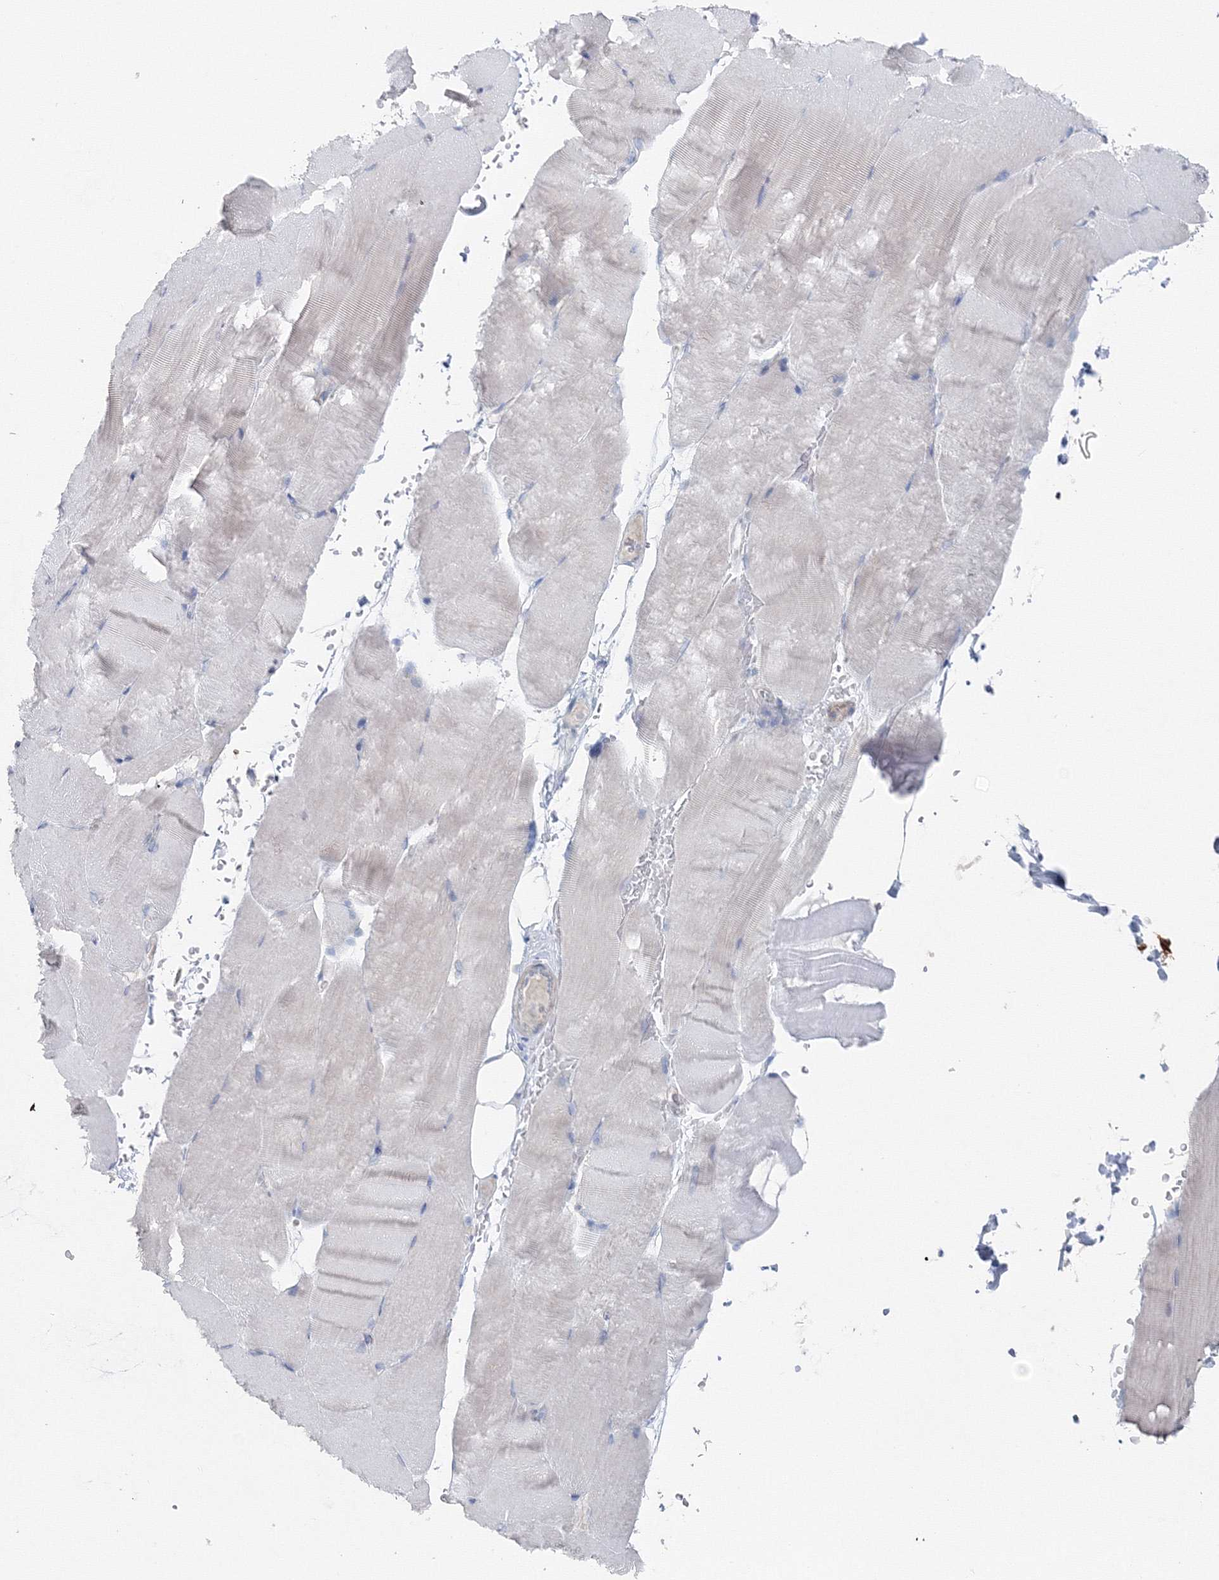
{"staining": {"intensity": "negative", "quantity": "none", "location": "none"}, "tissue": "skeletal muscle", "cell_type": "Myocytes", "image_type": "normal", "snomed": [{"axis": "morphology", "description": "Normal tissue, NOS"}, {"axis": "topography", "description": "Skeletal muscle"}, {"axis": "topography", "description": "Parathyroid gland"}], "caption": "Immunohistochemistry (IHC) histopathology image of normal skeletal muscle: human skeletal muscle stained with DAB exhibits no significant protein positivity in myocytes.", "gene": "GCKR", "patient": {"sex": "female", "age": 37}}